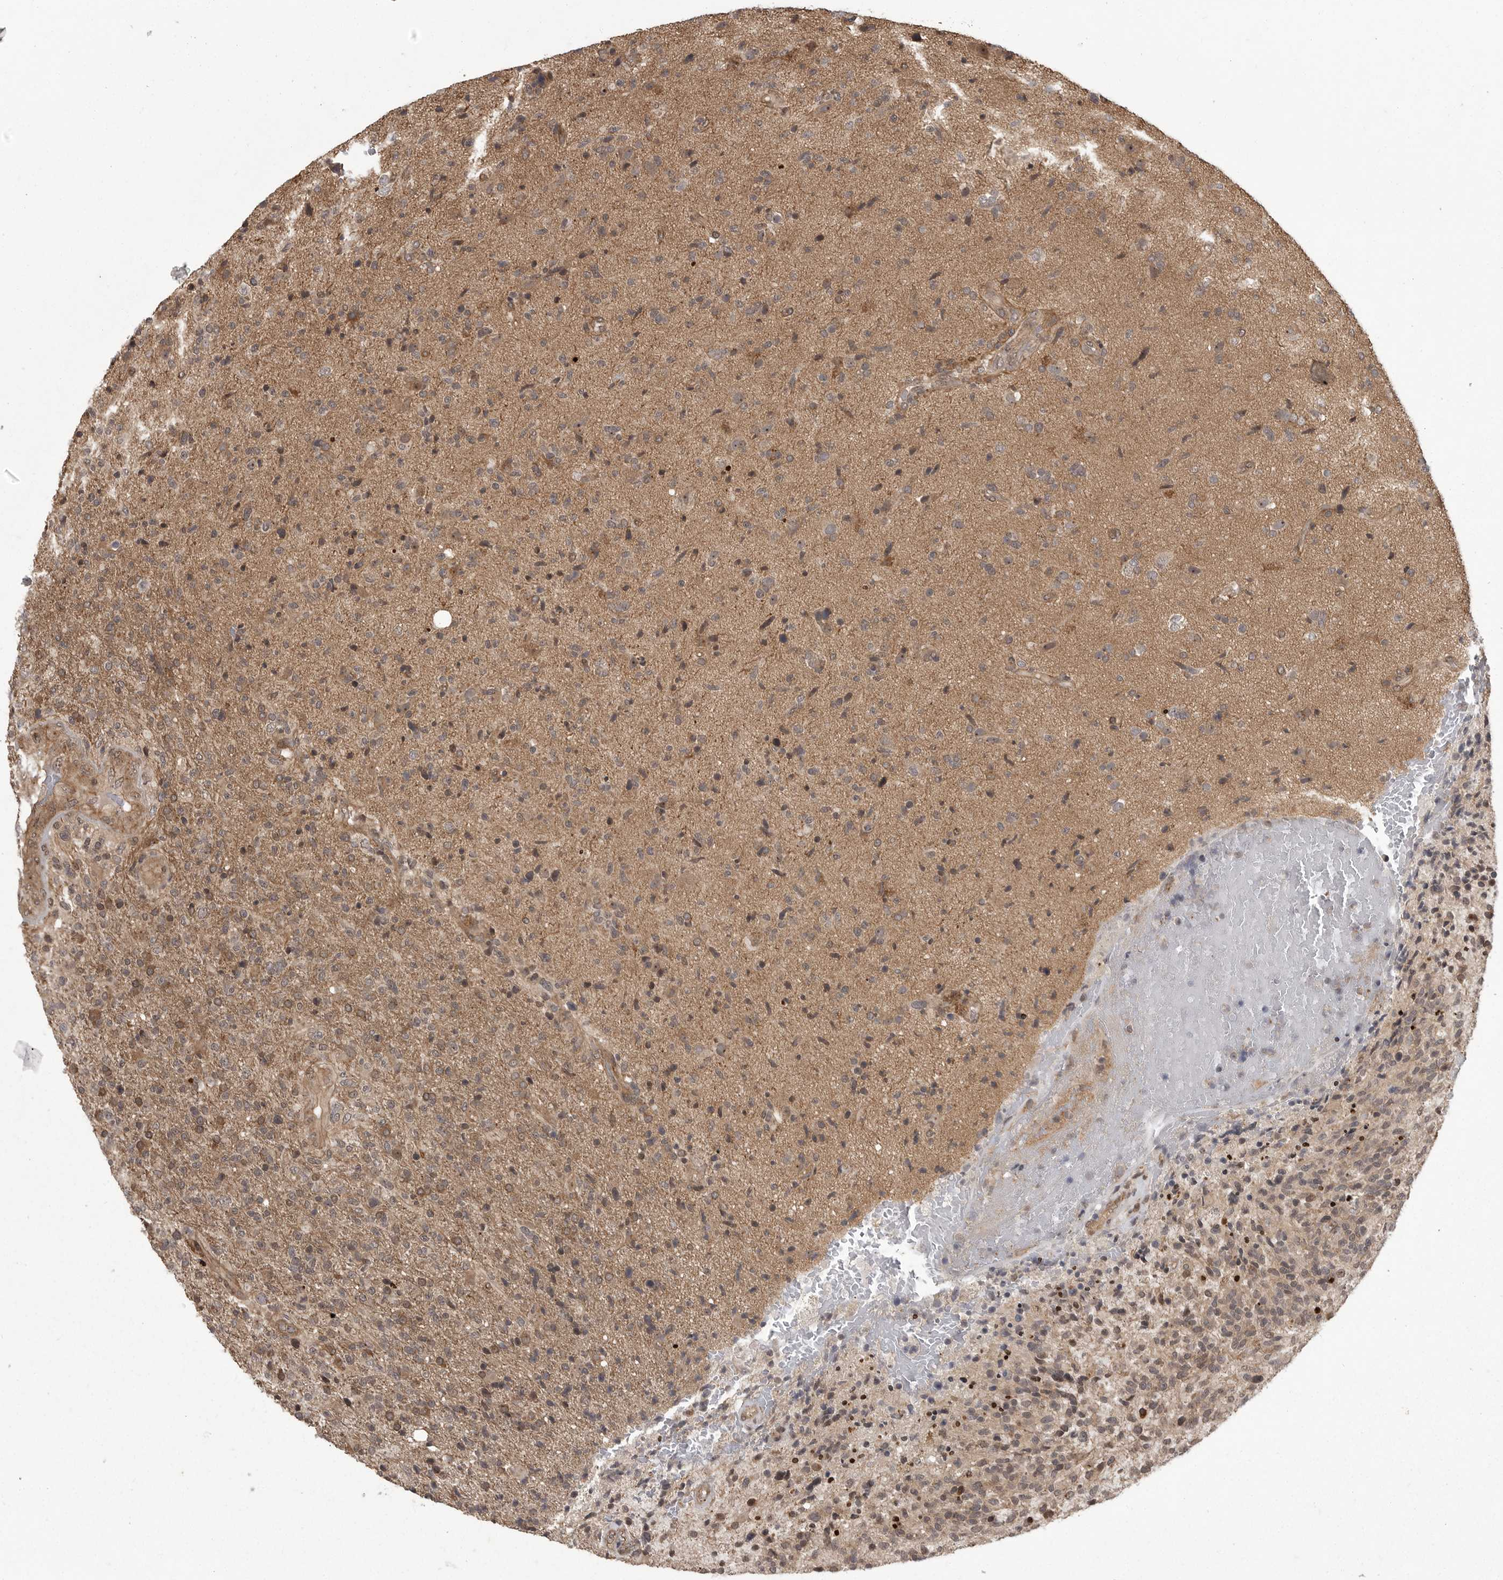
{"staining": {"intensity": "weak", "quantity": ">75%", "location": "cytoplasmic/membranous"}, "tissue": "glioma", "cell_type": "Tumor cells", "image_type": "cancer", "snomed": [{"axis": "morphology", "description": "Glioma, malignant, High grade"}, {"axis": "topography", "description": "Brain"}], "caption": "High-power microscopy captured an IHC image of glioma, revealing weak cytoplasmic/membranous positivity in approximately >75% of tumor cells.", "gene": "DNAJC8", "patient": {"sex": "male", "age": 72}}